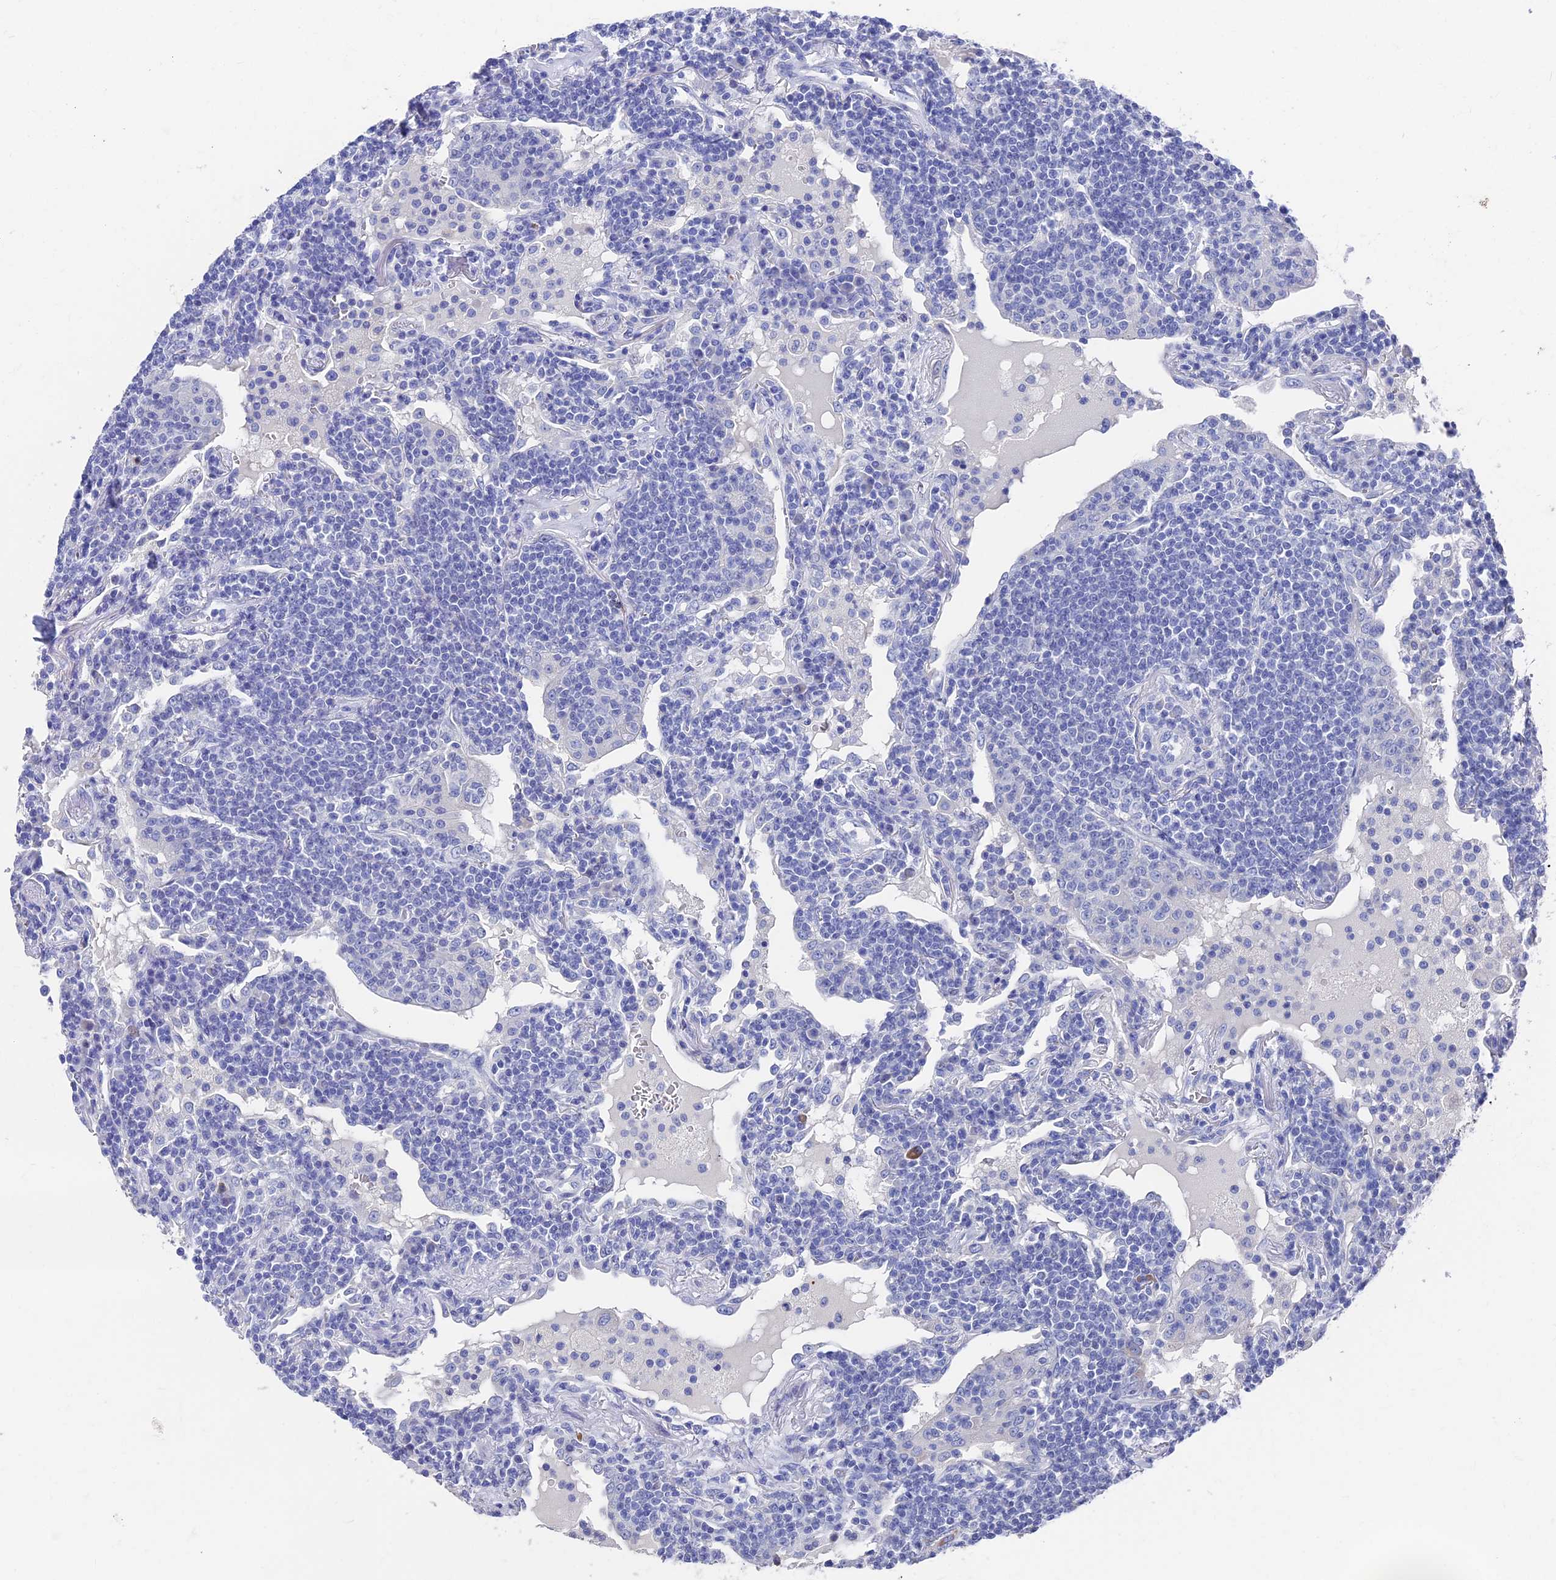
{"staining": {"intensity": "negative", "quantity": "none", "location": "none"}, "tissue": "lymphoma", "cell_type": "Tumor cells", "image_type": "cancer", "snomed": [{"axis": "morphology", "description": "Malignant lymphoma, non-Hodgkin's type, Low grade"}, {"axis": "topography", "description": "Lung"}], "caption": "DAB immunohistochemical staining of malignant lymphoma, non-Hodgkin's type (low-grade) demonstrates no significant positivity in tumor cells.", "gene": "VPS33B", "patient": {"sex": "female", "age": 71}}